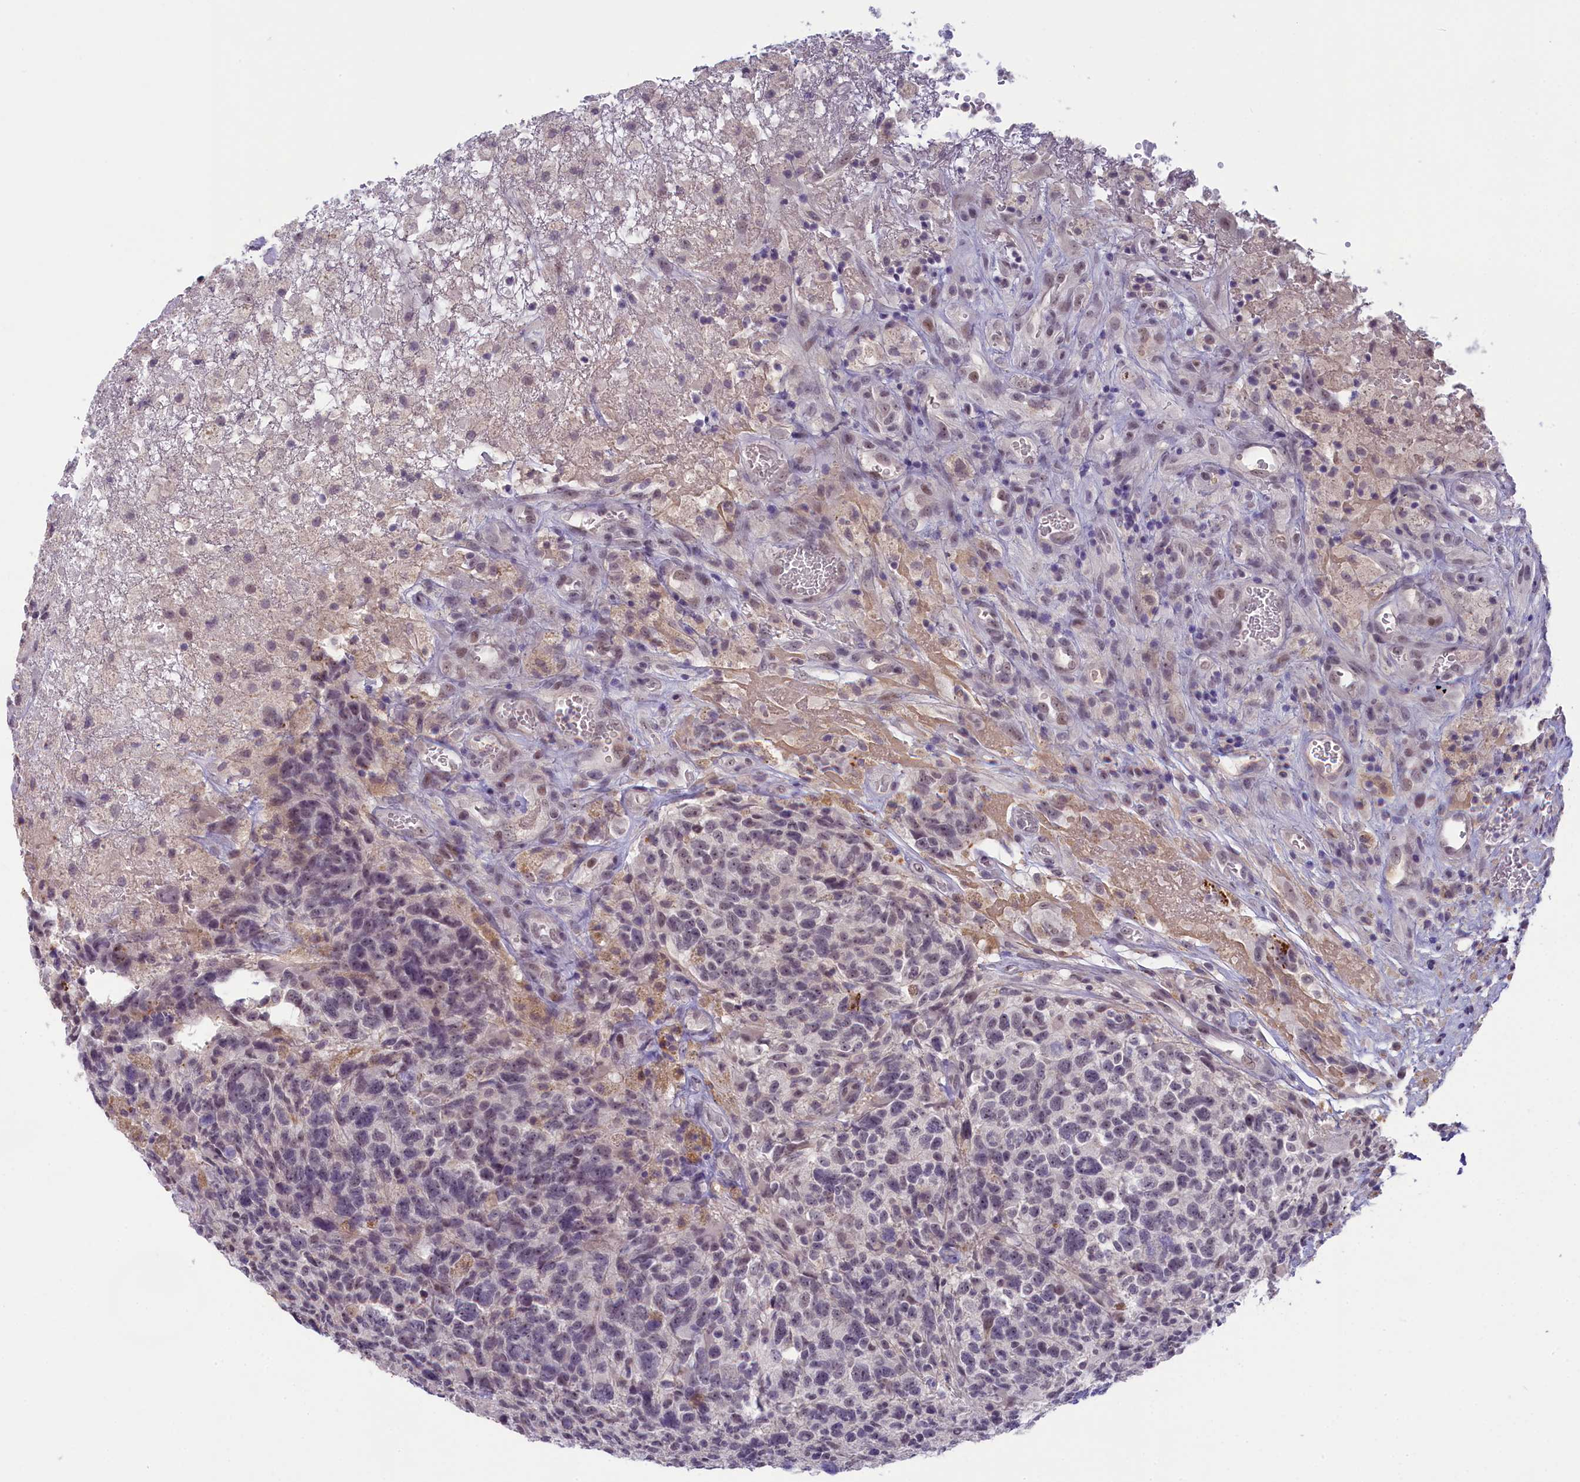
{"staining": {"intensity": "weak", "quantity": "25%-75%", "location": "nuclear"}, "tissue": "glioma", "cell_type": "Tumor cells", "image_type": "cancer", "snomed": [{"axis": "morphology", "description": "Glioma, malignant, High grade"}, {"axis": "topography", "description": "Brain"}], "caption": "IHC of human high-grade glioma (malignant) shows low levels of weak nuclear staining in about 25%-75% of tumor cells.", "gene": "CRAMP1", "patient": {"sex": "male", "age": 69}}